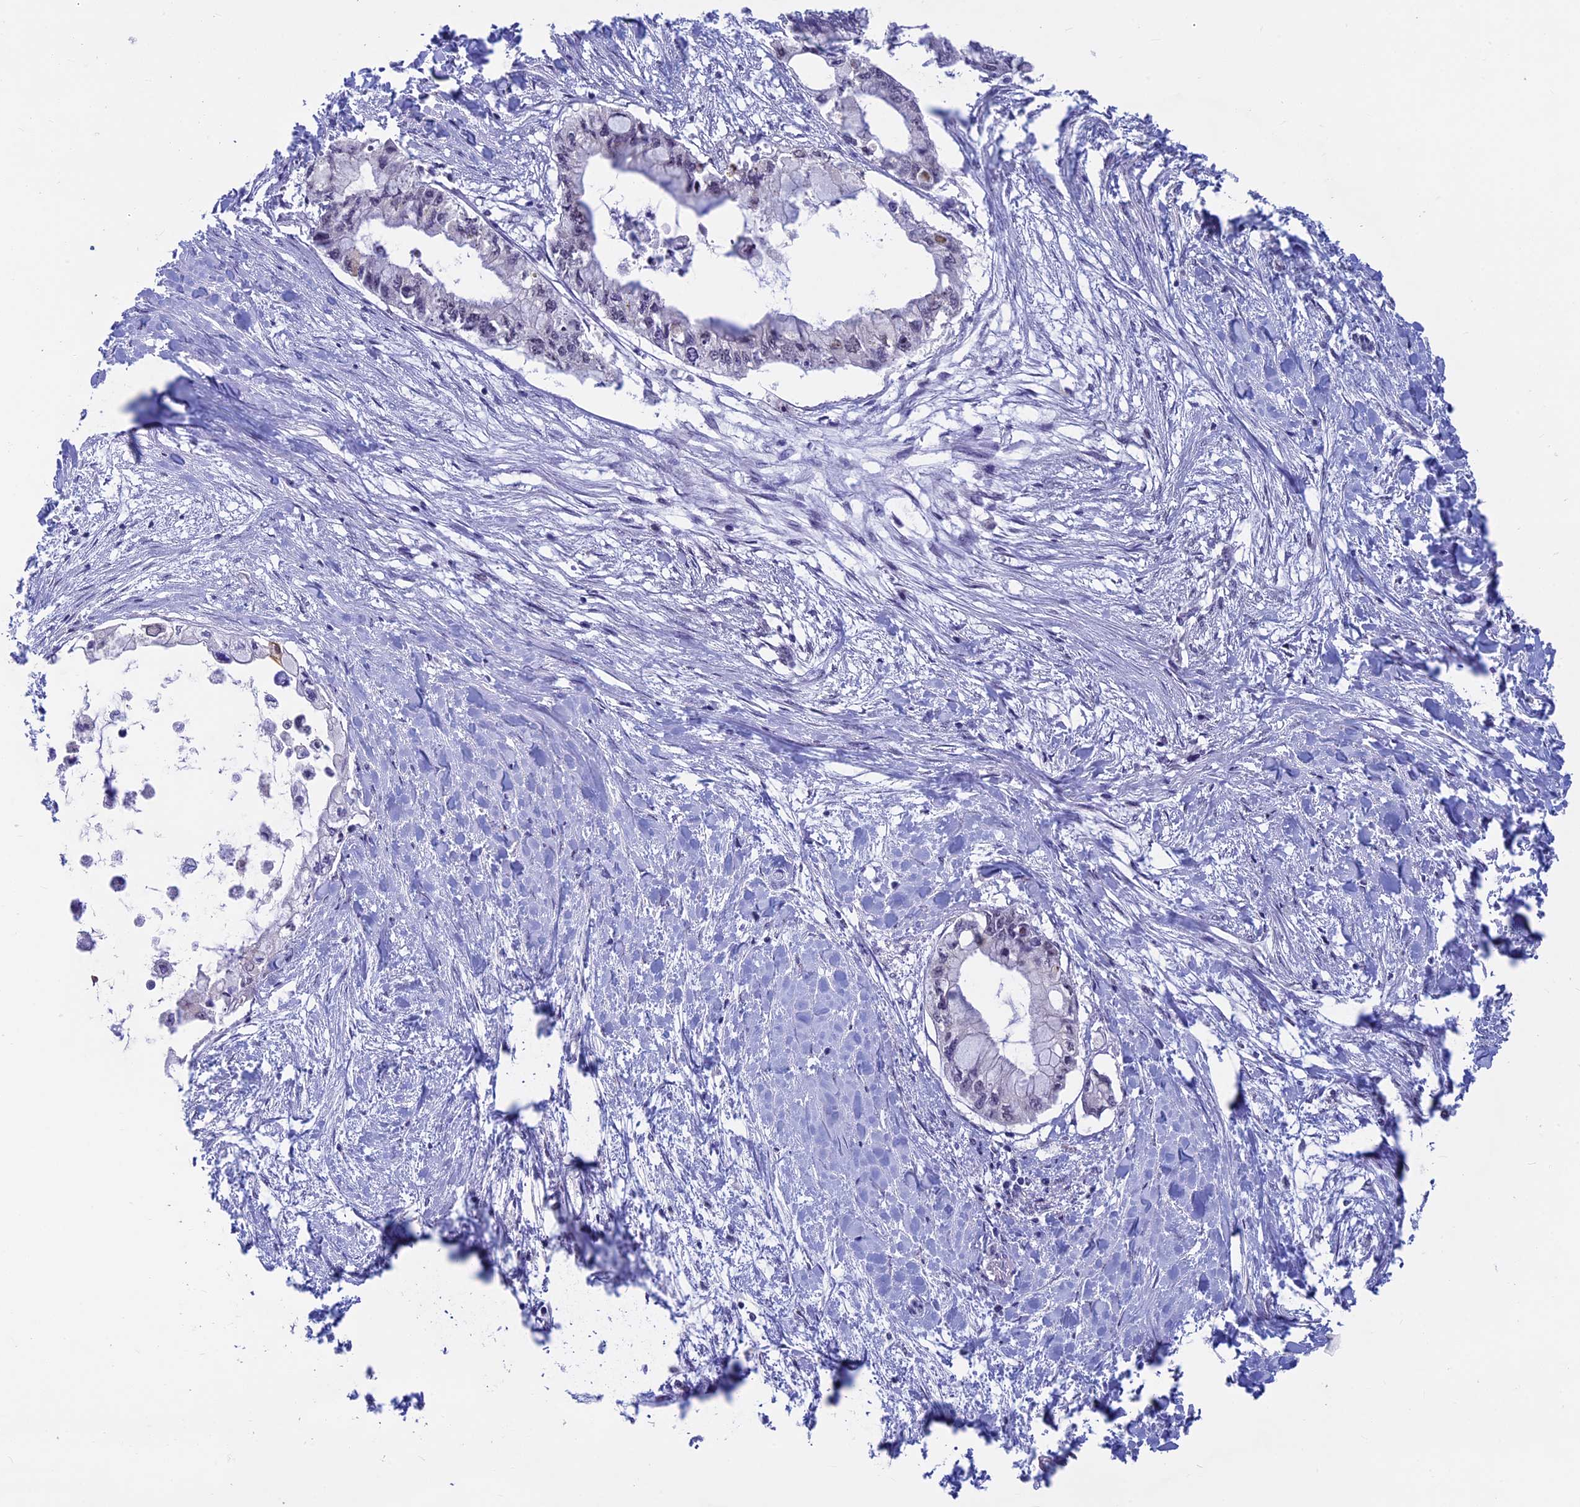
{"staining": {"intensity": "negative", "quantity": "none", "location": "none"}, "tissue": "pancreatic cancer", "cell_type": "Tumor cells", "image_type": "cancer", "snomed": [{"axis": "morphology", "description": "Adenocarcinoma, NOS"}, {"axis": "topography", "description": "Pancreas"}], "caption": "Human adenocarcinoma (pancreatic) stained for a protein using immunohistochemistry (IHC) displays no staining in tumor cells.", "gene": "SPIRE1", "patient": {"sex": "male", "age": 48}}